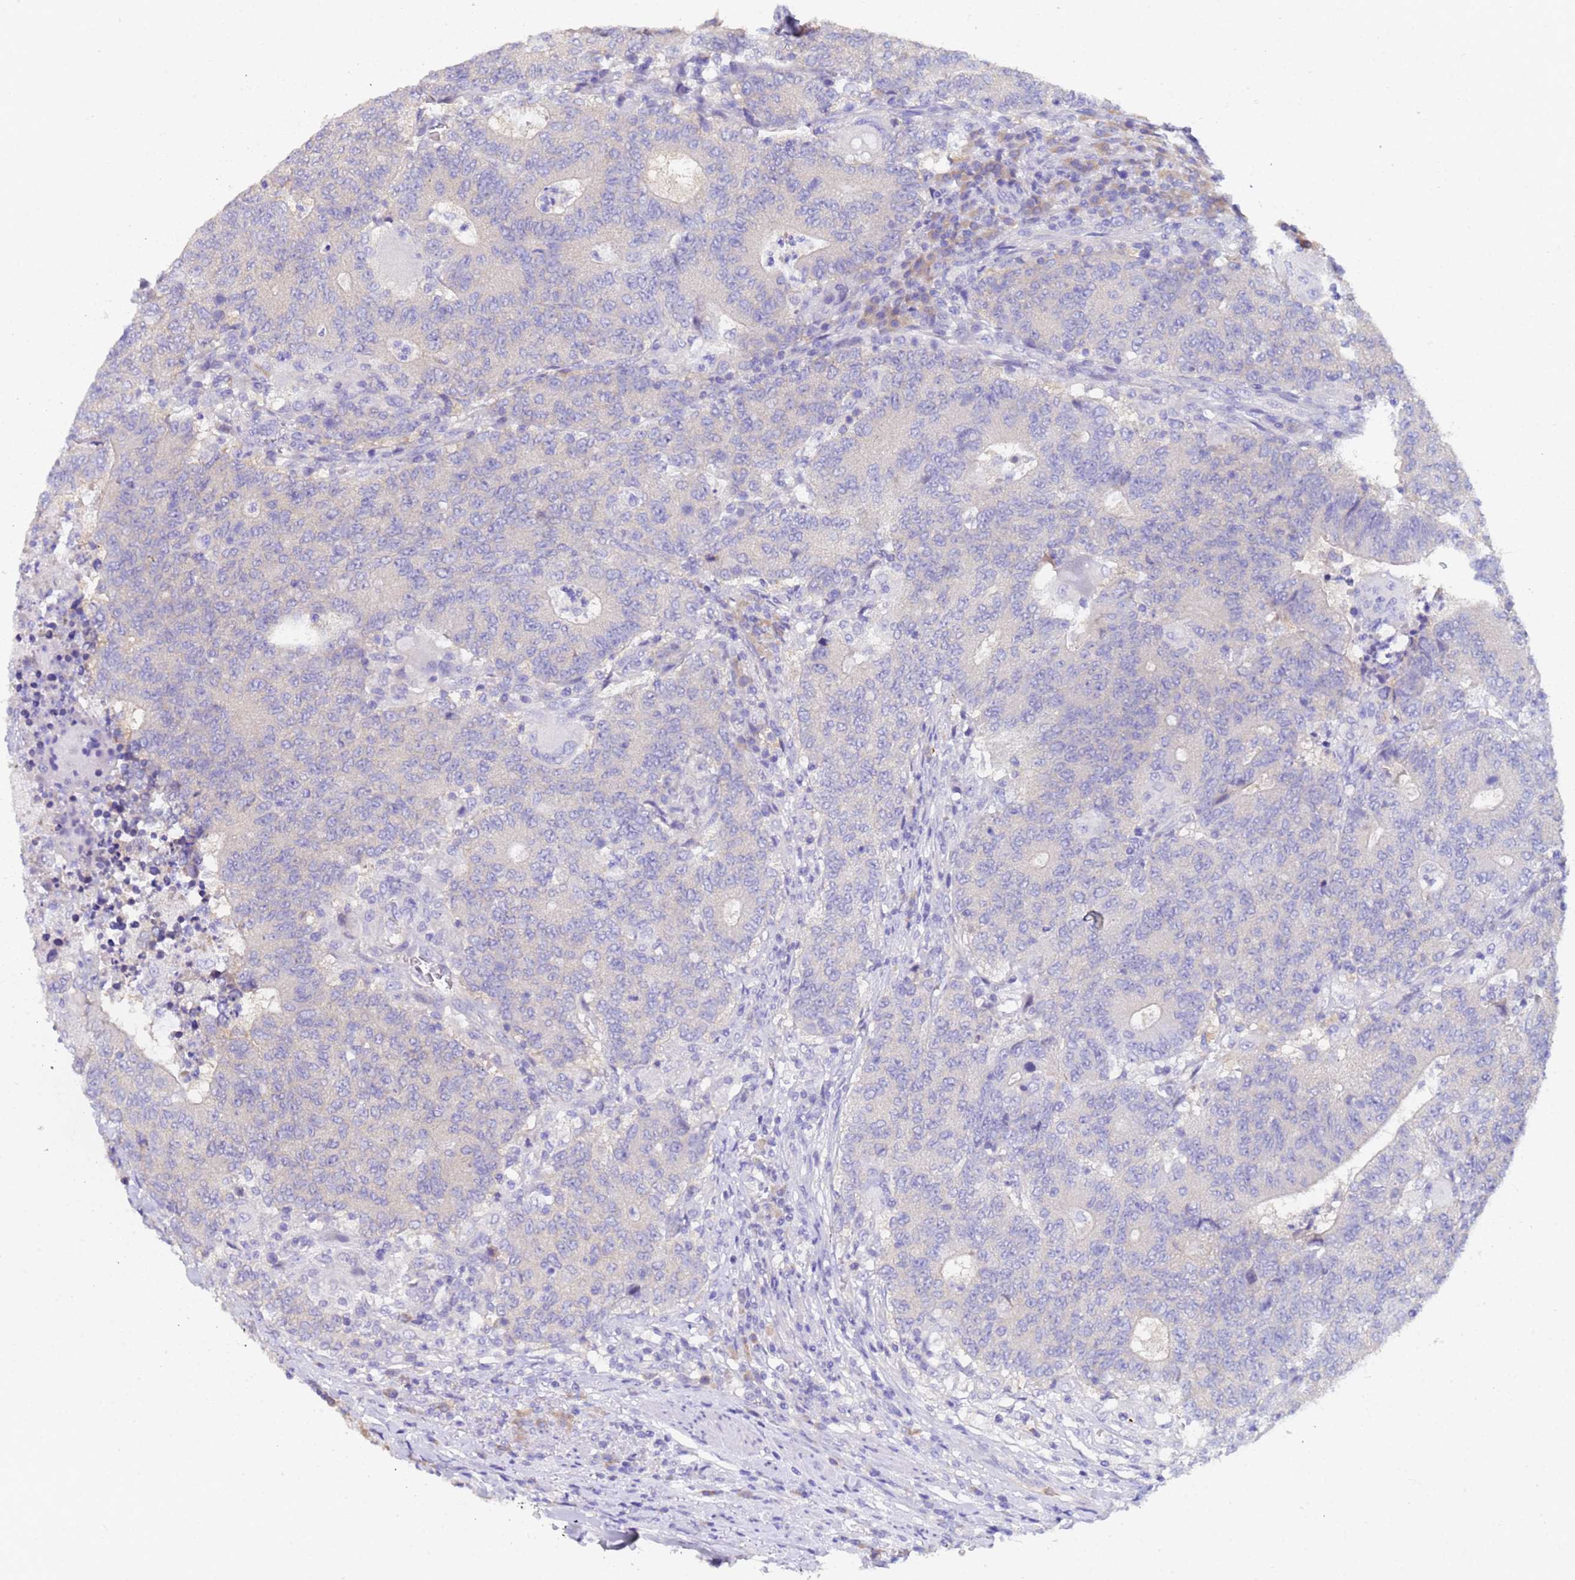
{"staining": {"intensity": "negative", "quantity": "none", "location": "none"}, "tissue": "colorectal cancer", "cell_type": "Tumor cells", "image_type": "cancer", "snomed": [{"axis": "morphology", "description": "Adenocarcinoma, NOS"}, {"axis": "topography", "description": "Colon"}], "caption": "Tumor cells are negative for protein expression in human colorectal adenocarcinoma. (Brightfield microscopy of DAB (3,3'-diaminobenzidine) immunohistochemistry at high magnification).", "gene": "UBE2O", "patient": {"sex": "female", "age": 75}}